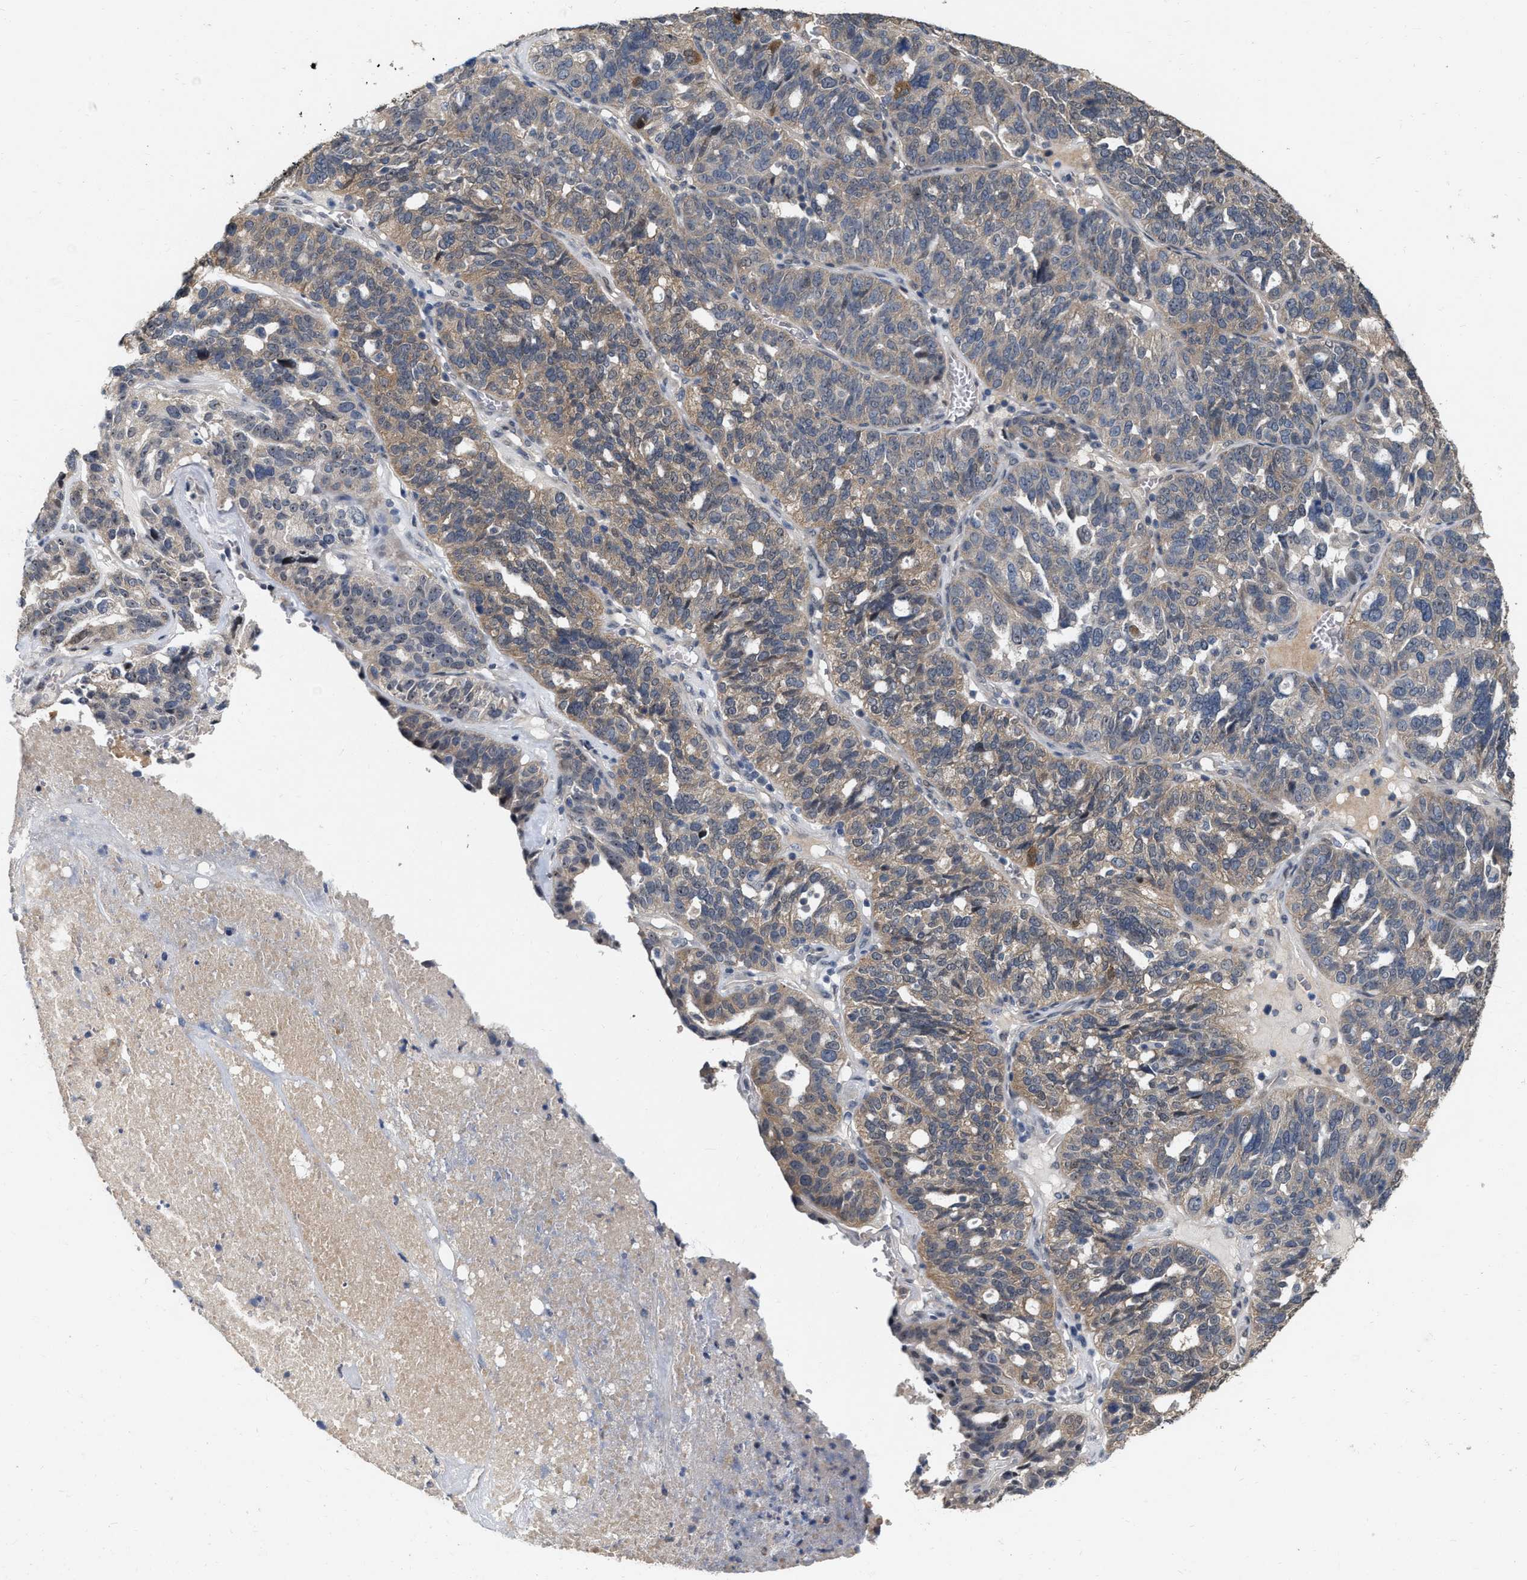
{"staining": {"intensity": "weak", "quantity": "25%-75%", "location": "cytoplasmic/membranous"}, "tissue": "ovarian cancer", "cell_type": "Tumor cells", "image_type": "cancer", "snomed": [{"axis": "morphology", "description": "Cystadenocarcinoma, serous, NOS"}, {"axis": "topography", "description": "Ovary"}], "caption": "Ovarian cancer stained with a protein marker shows weak staining in tumor cells.", "gene": "RUVBL1", "patient": {"sex": "female", "age": 59}}